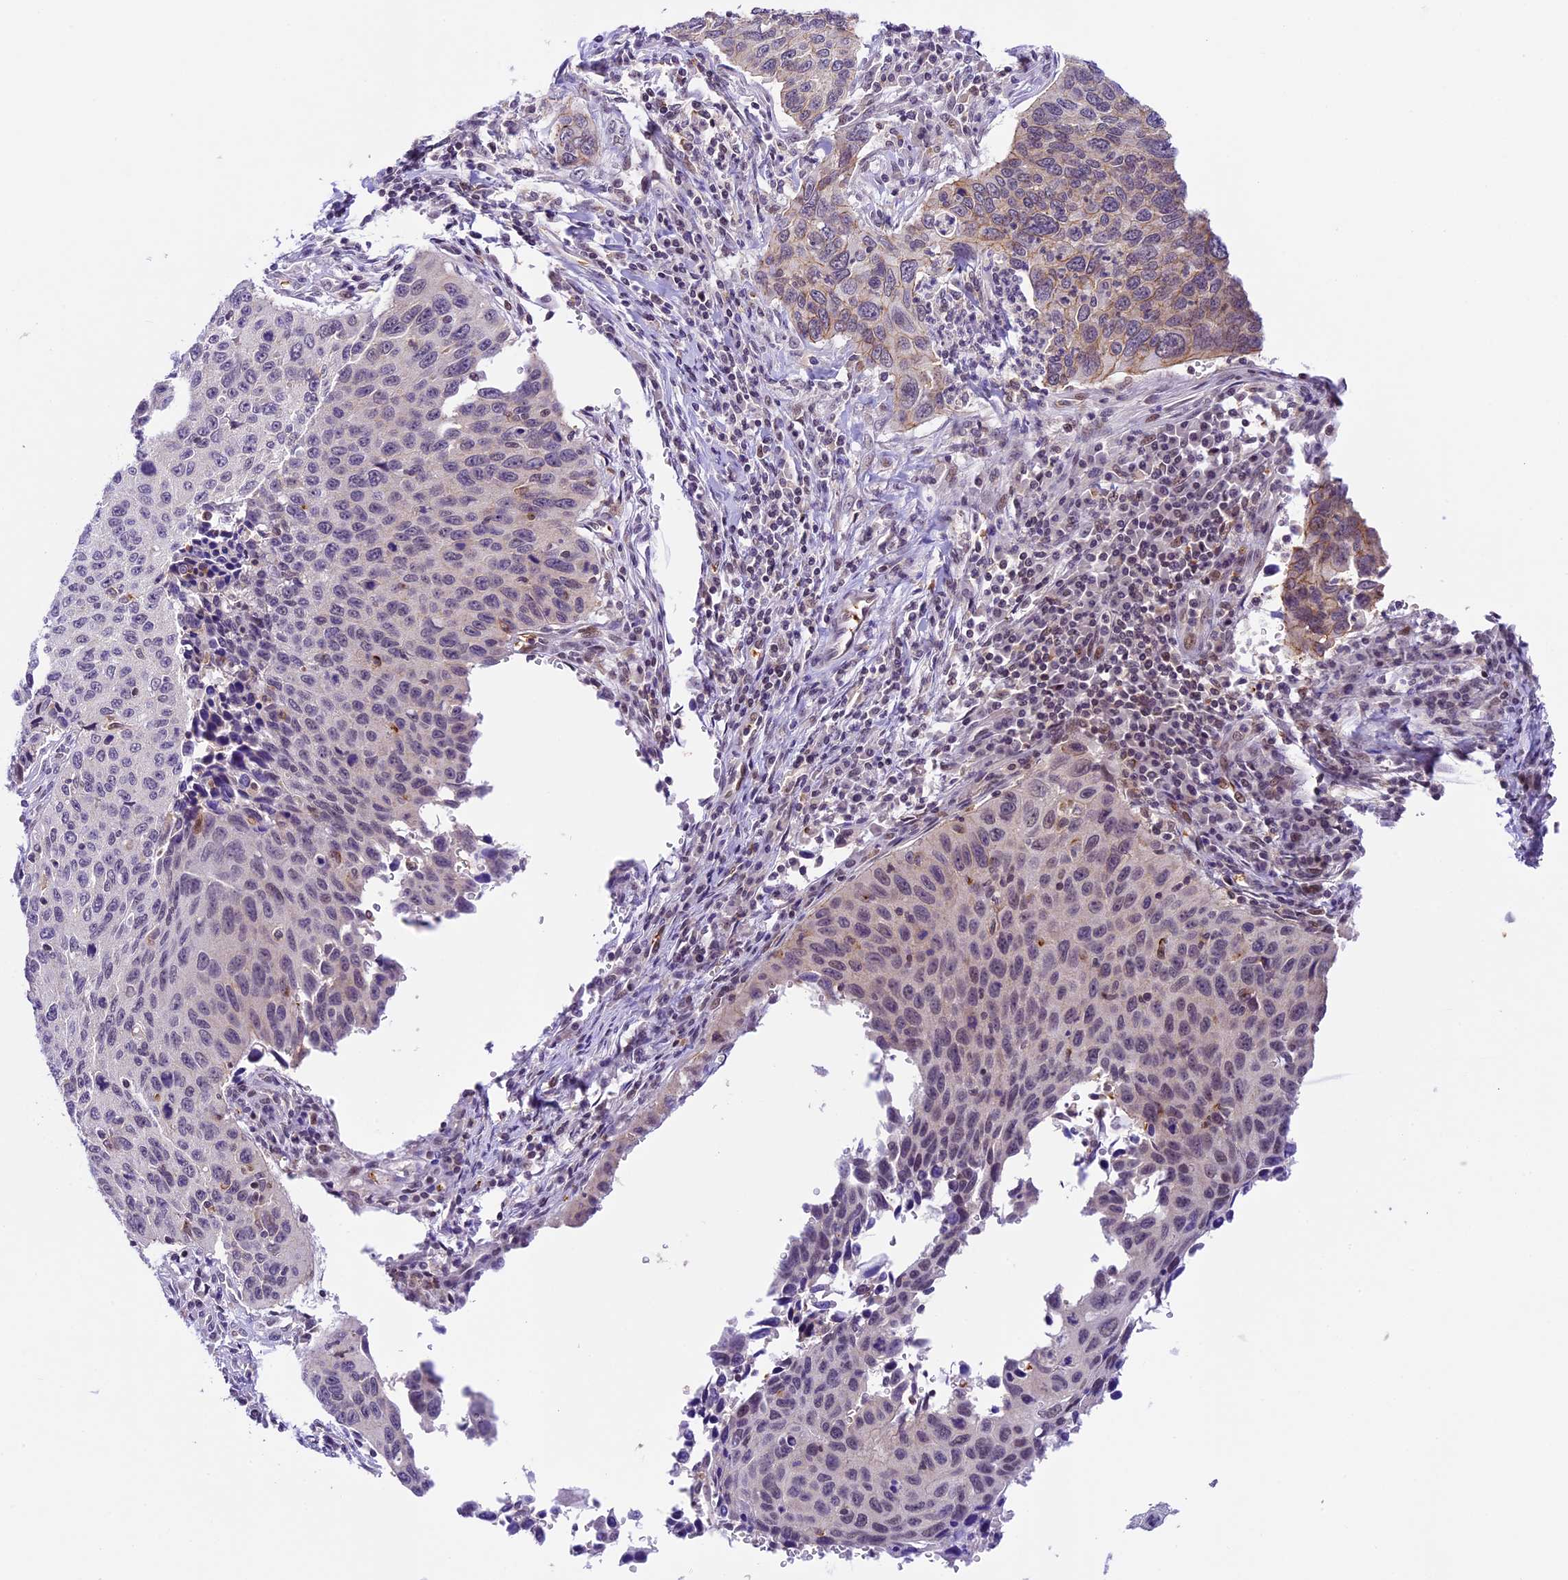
{"staining": {"intensity": "moderate", "quantity": "<25%", "location": "cytoplasmic/membranous,nuclear"}, "tissue": "cervical cancer", "cell_type": "Tumor cells", "image_type": "cancer", "snomed": [{"axis": "morphology", "description": "Squamous cell carcinoma, NOS"}, {"axis": "topography", "description": "Cervix"}], "caption": "Immunohistochemical staining of human cervical cancer (squamous cell carcinoma) demonstrates low levels of moderate cytoplasmic/membranous and nuclear protein staining in about <25% of tumor cells.", "gene": "SHKBP1", "patient": {"sex": "female", "age": 53}}